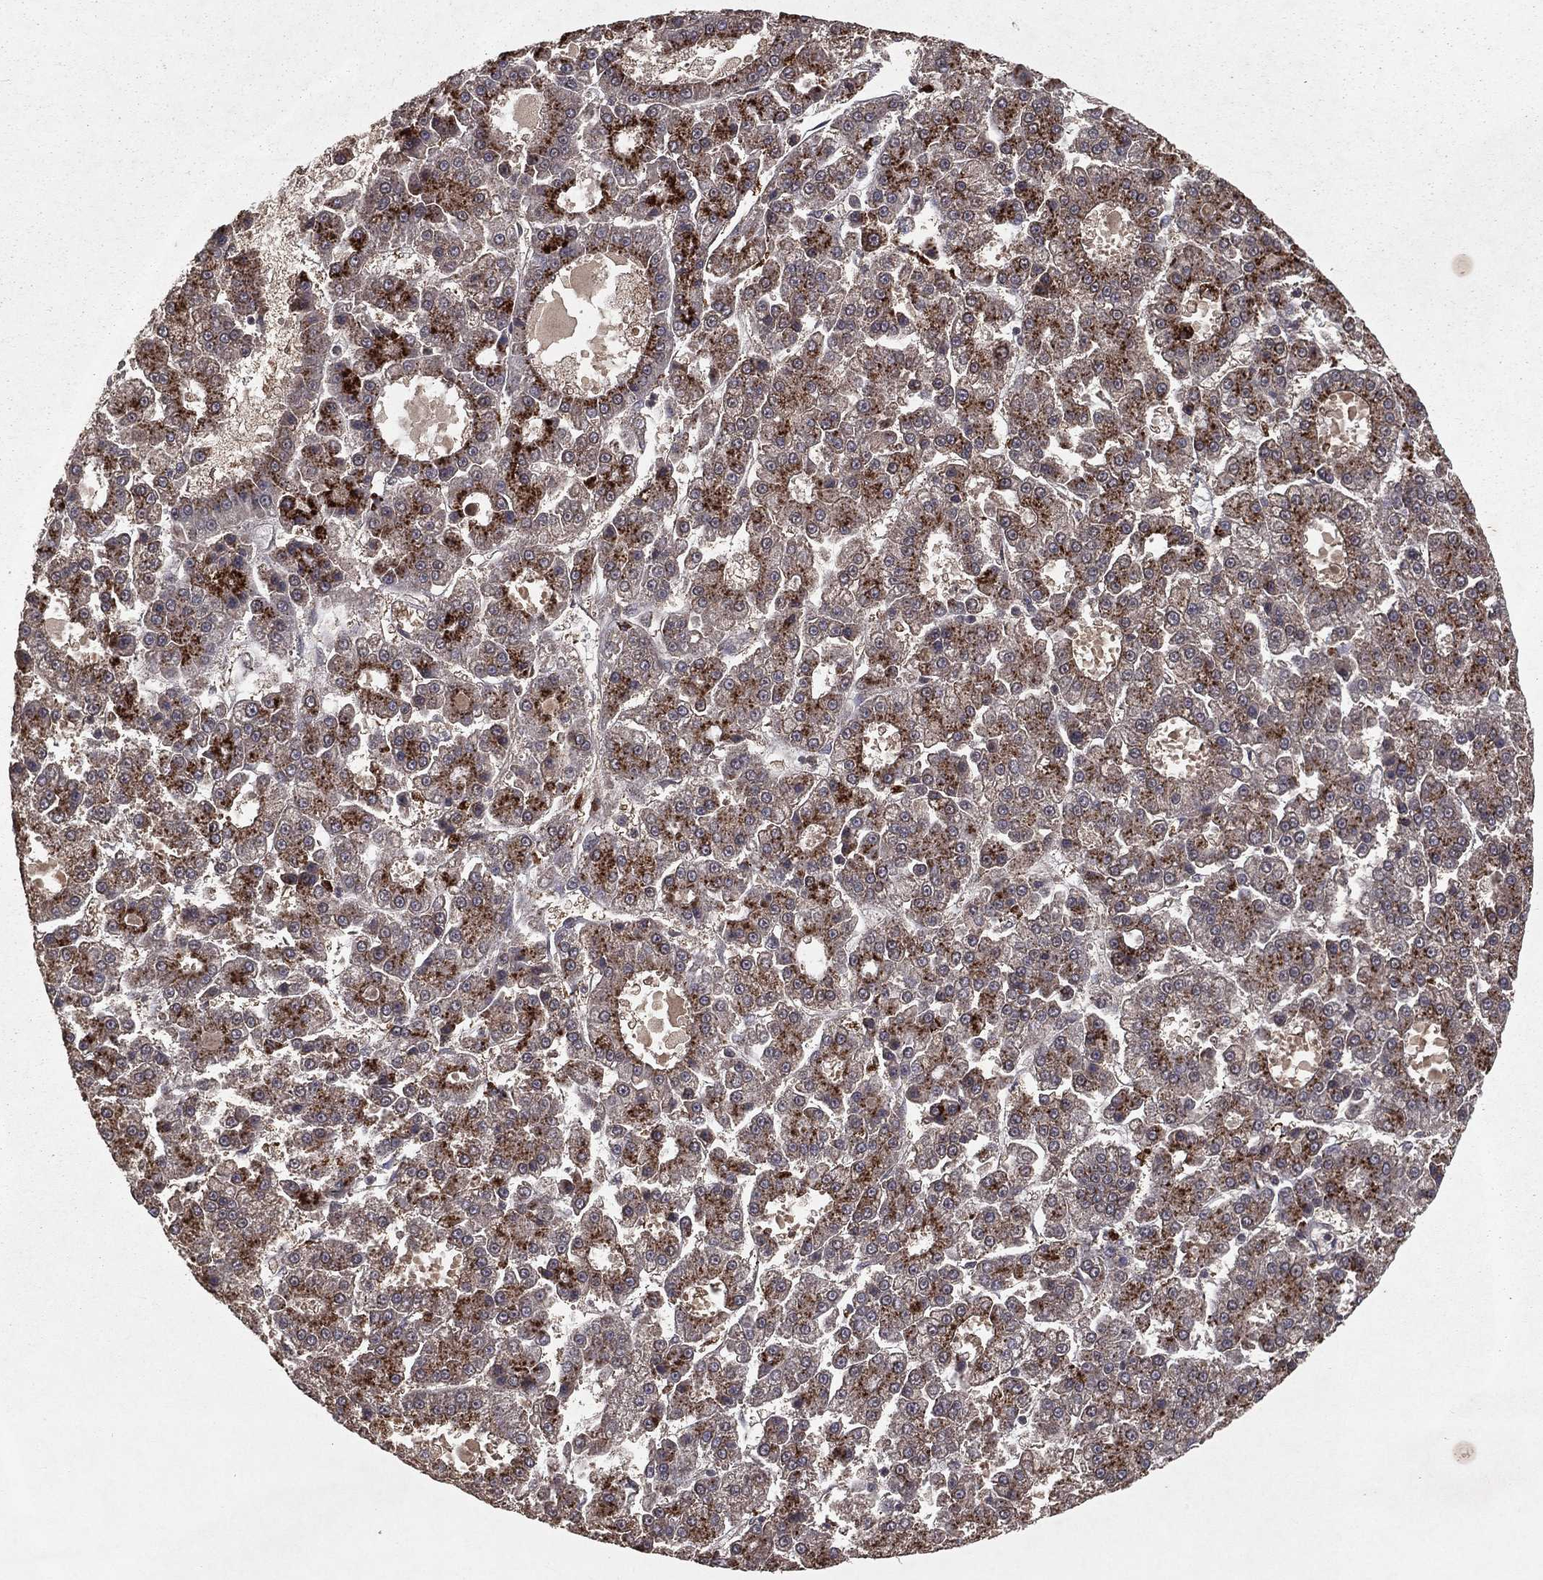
{"staining": {"intensity": "strong", "quantity": "<25%", "location": "cytoplasmic/membranous"}, "tissue": "liver cancer", "cell_type": "Tumor cells", "image_type": "cancer", "snomed": [{"axis": "morphology", "description": "Carcinoma, Hepatocellular, NOS"}, {"axis": "topography", "description": "Liver"}], "caption": "An immunohistochemistry (IHC) micrograph of tumor tissue is shown. Protein staining in brown labels strong cytoplasmic/membranous positivity in liver hepatocellular carcinoma within tumor cells.", "gene": "ZDHHC15", "patient": {"sex": "male", "age": 70}}